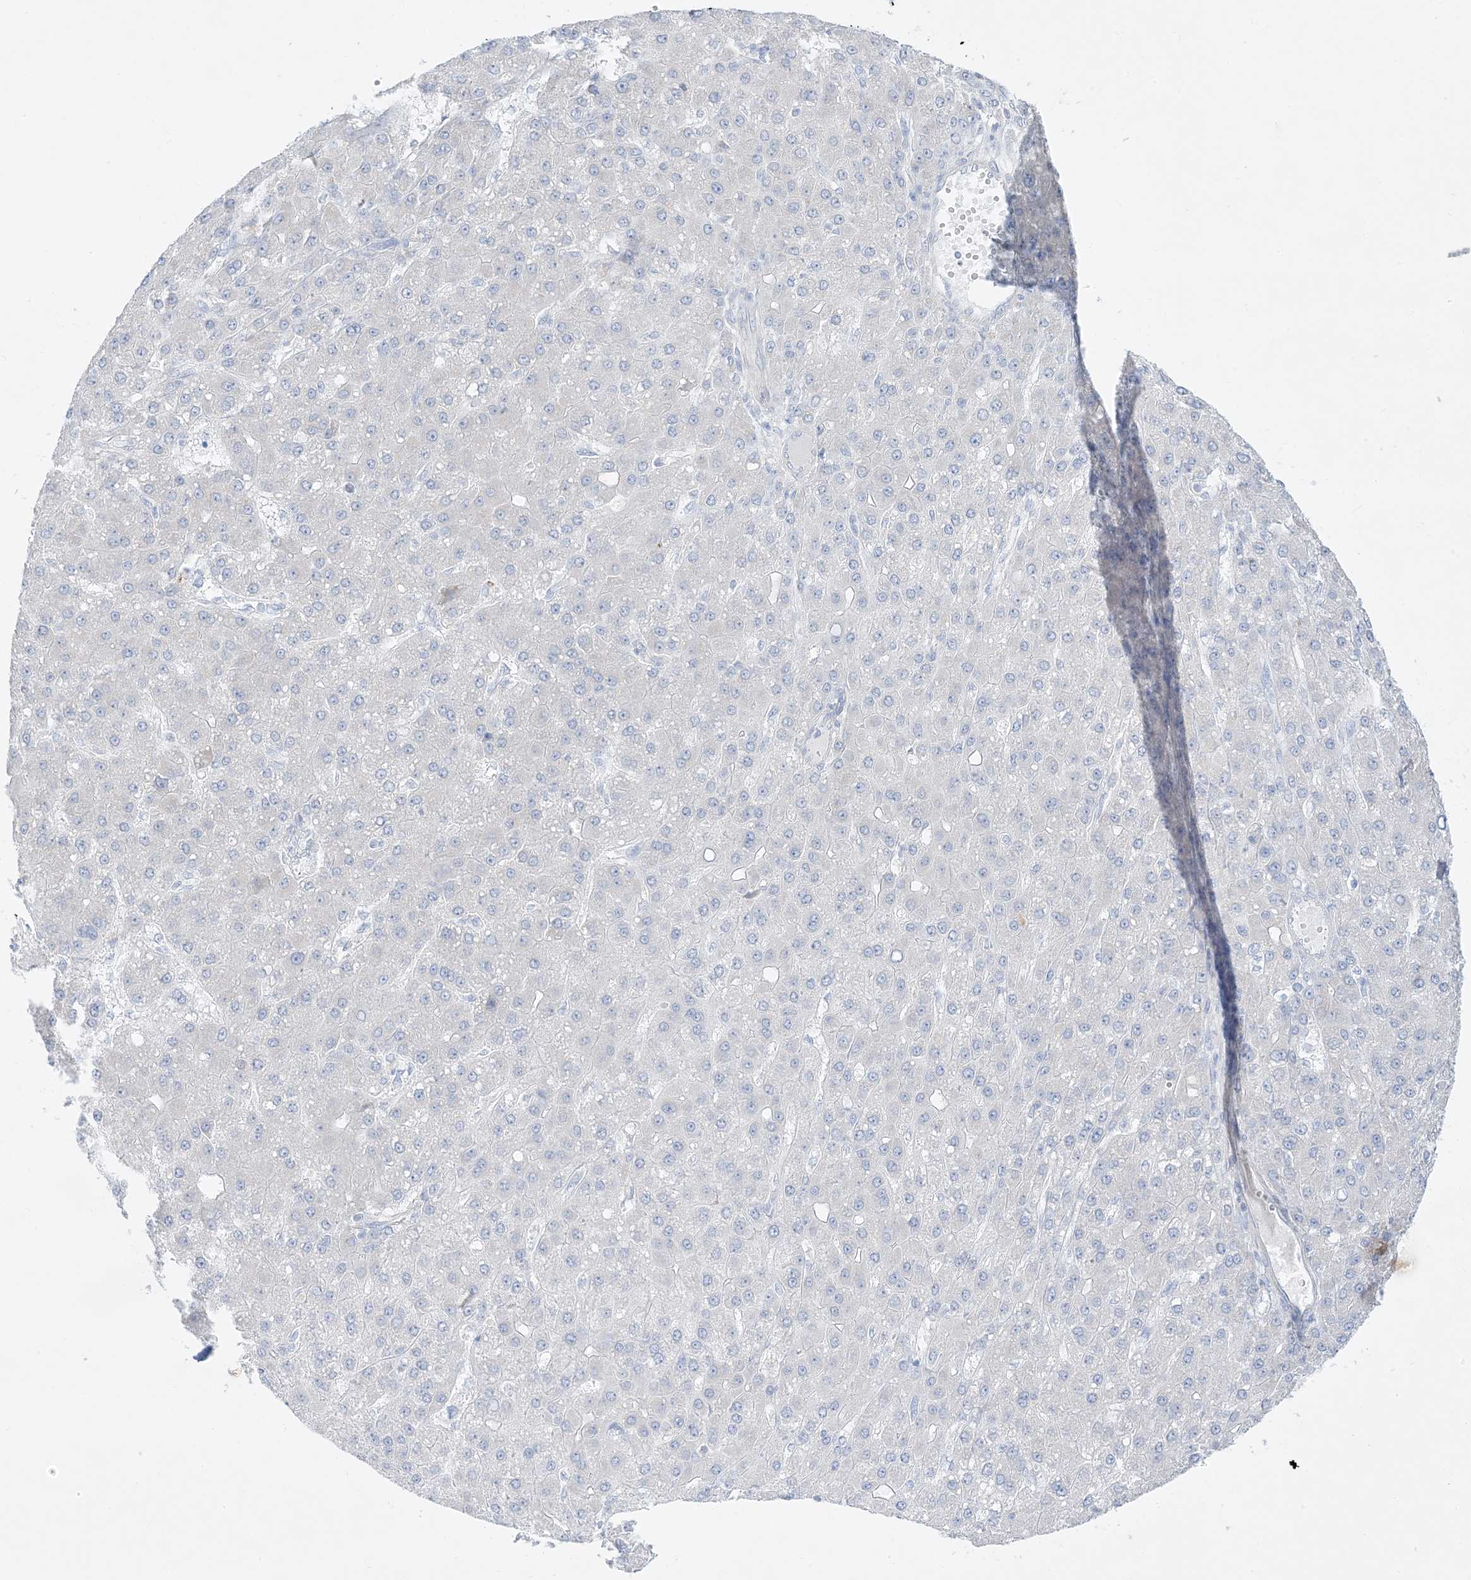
{"staining": {"intensity": "negative", "quantity": "none", "location": "none"}, "tissue": "liver cancer", "cell_type": "Tumor cells", "image_type": "cancer", "snomed": [{"axis": "morphology", "description": "Carcinoma, Hepatocellular, NOS"}, {"axis": "topography", "description": "Liver"}], "caption": "Tumor cells are negative for protein expression in human liver hepatocellular carcinoma.", "gene": "FAM184A", "patient": {"sex": "male", "age": 67}}